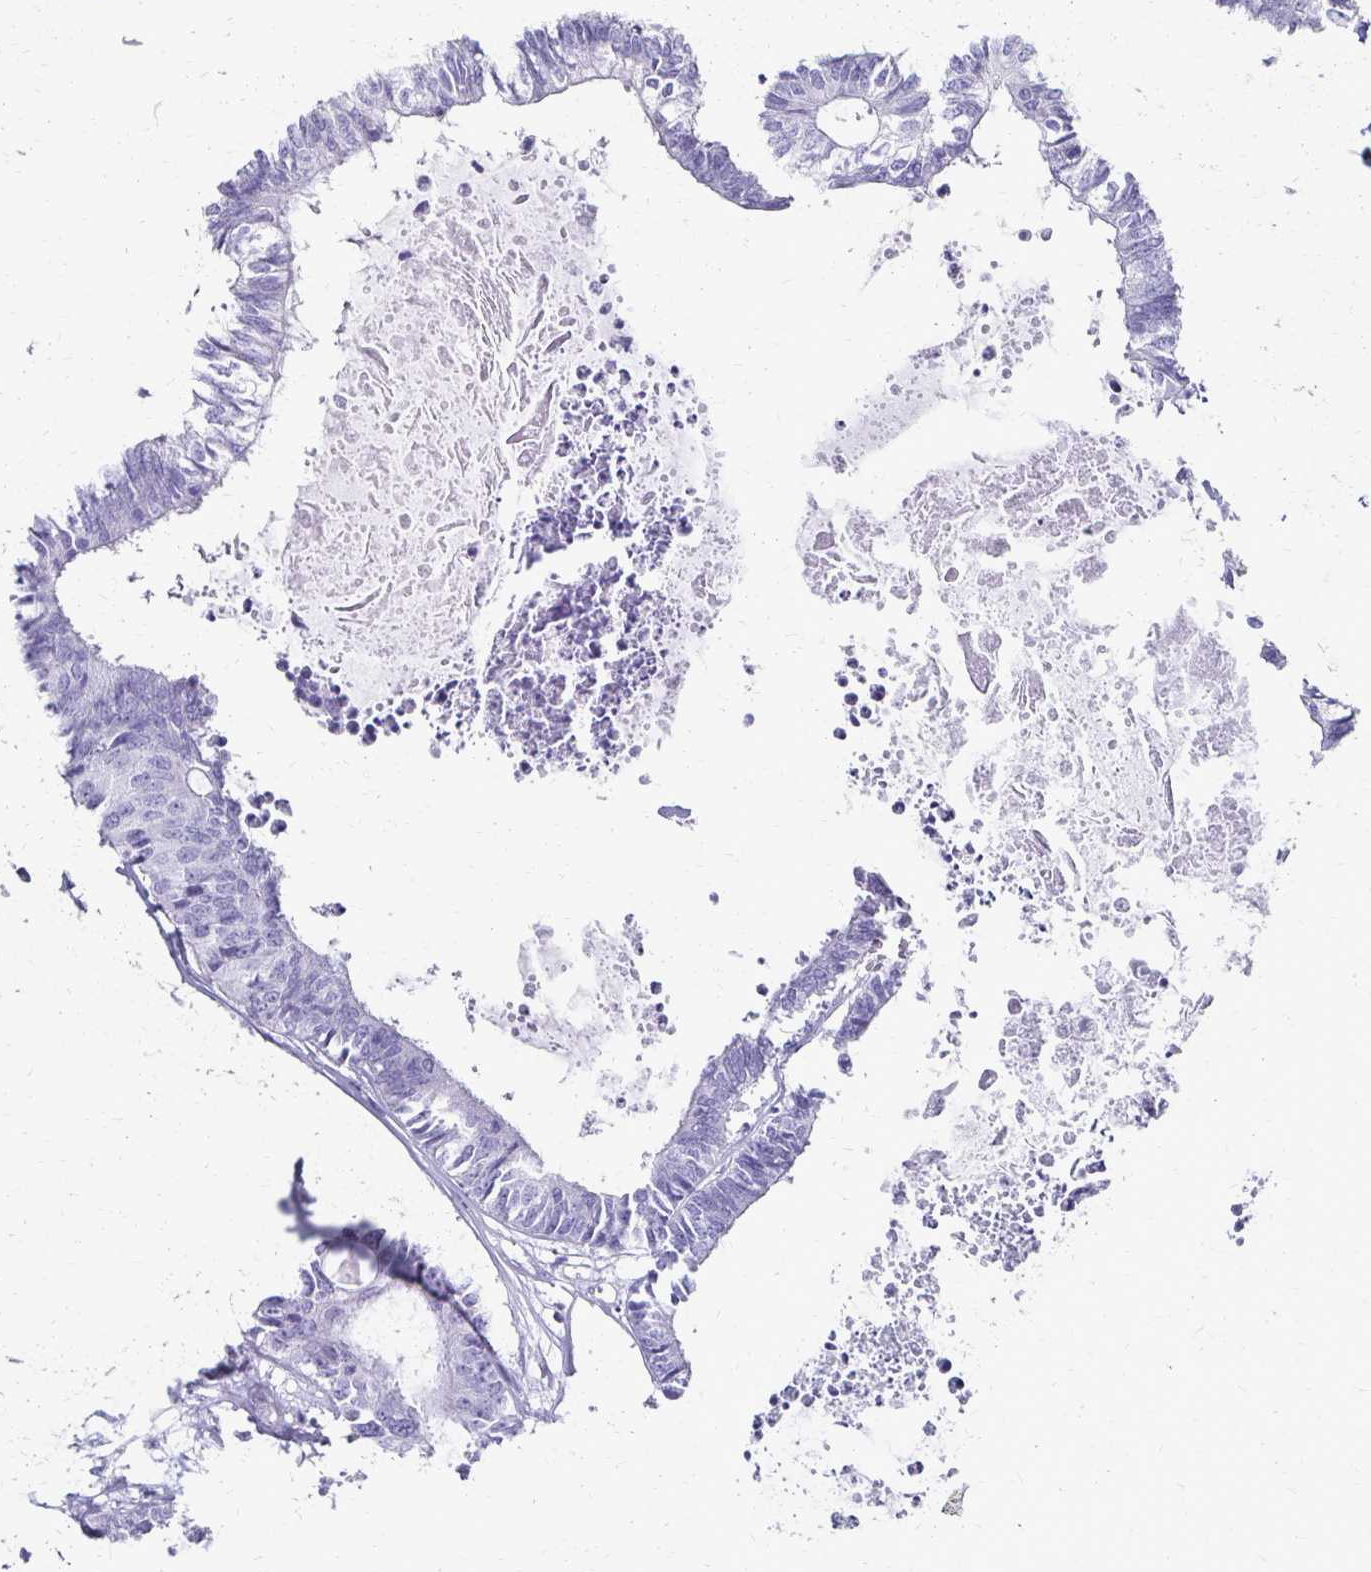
{"staining": {"intensity": "negative", "quantity": "none", "location": "none"}, "tissue": "colorectal cancer", "cell_type": "Tumor cells", "image_type": "cancer", "snomed": [{"axis": "morphology", "description": "Adenocarcinoma, NOS"}, {"axis": "topography", "description": "Colon"}, {"axis": "topography", "description": "Rectum"}], "caption": "Photomicrograph shows no protein expression in tumor cells of colorectal cancer tissue.", "gene": "GIP", "patient": {"sex": "male", "age": 57}}